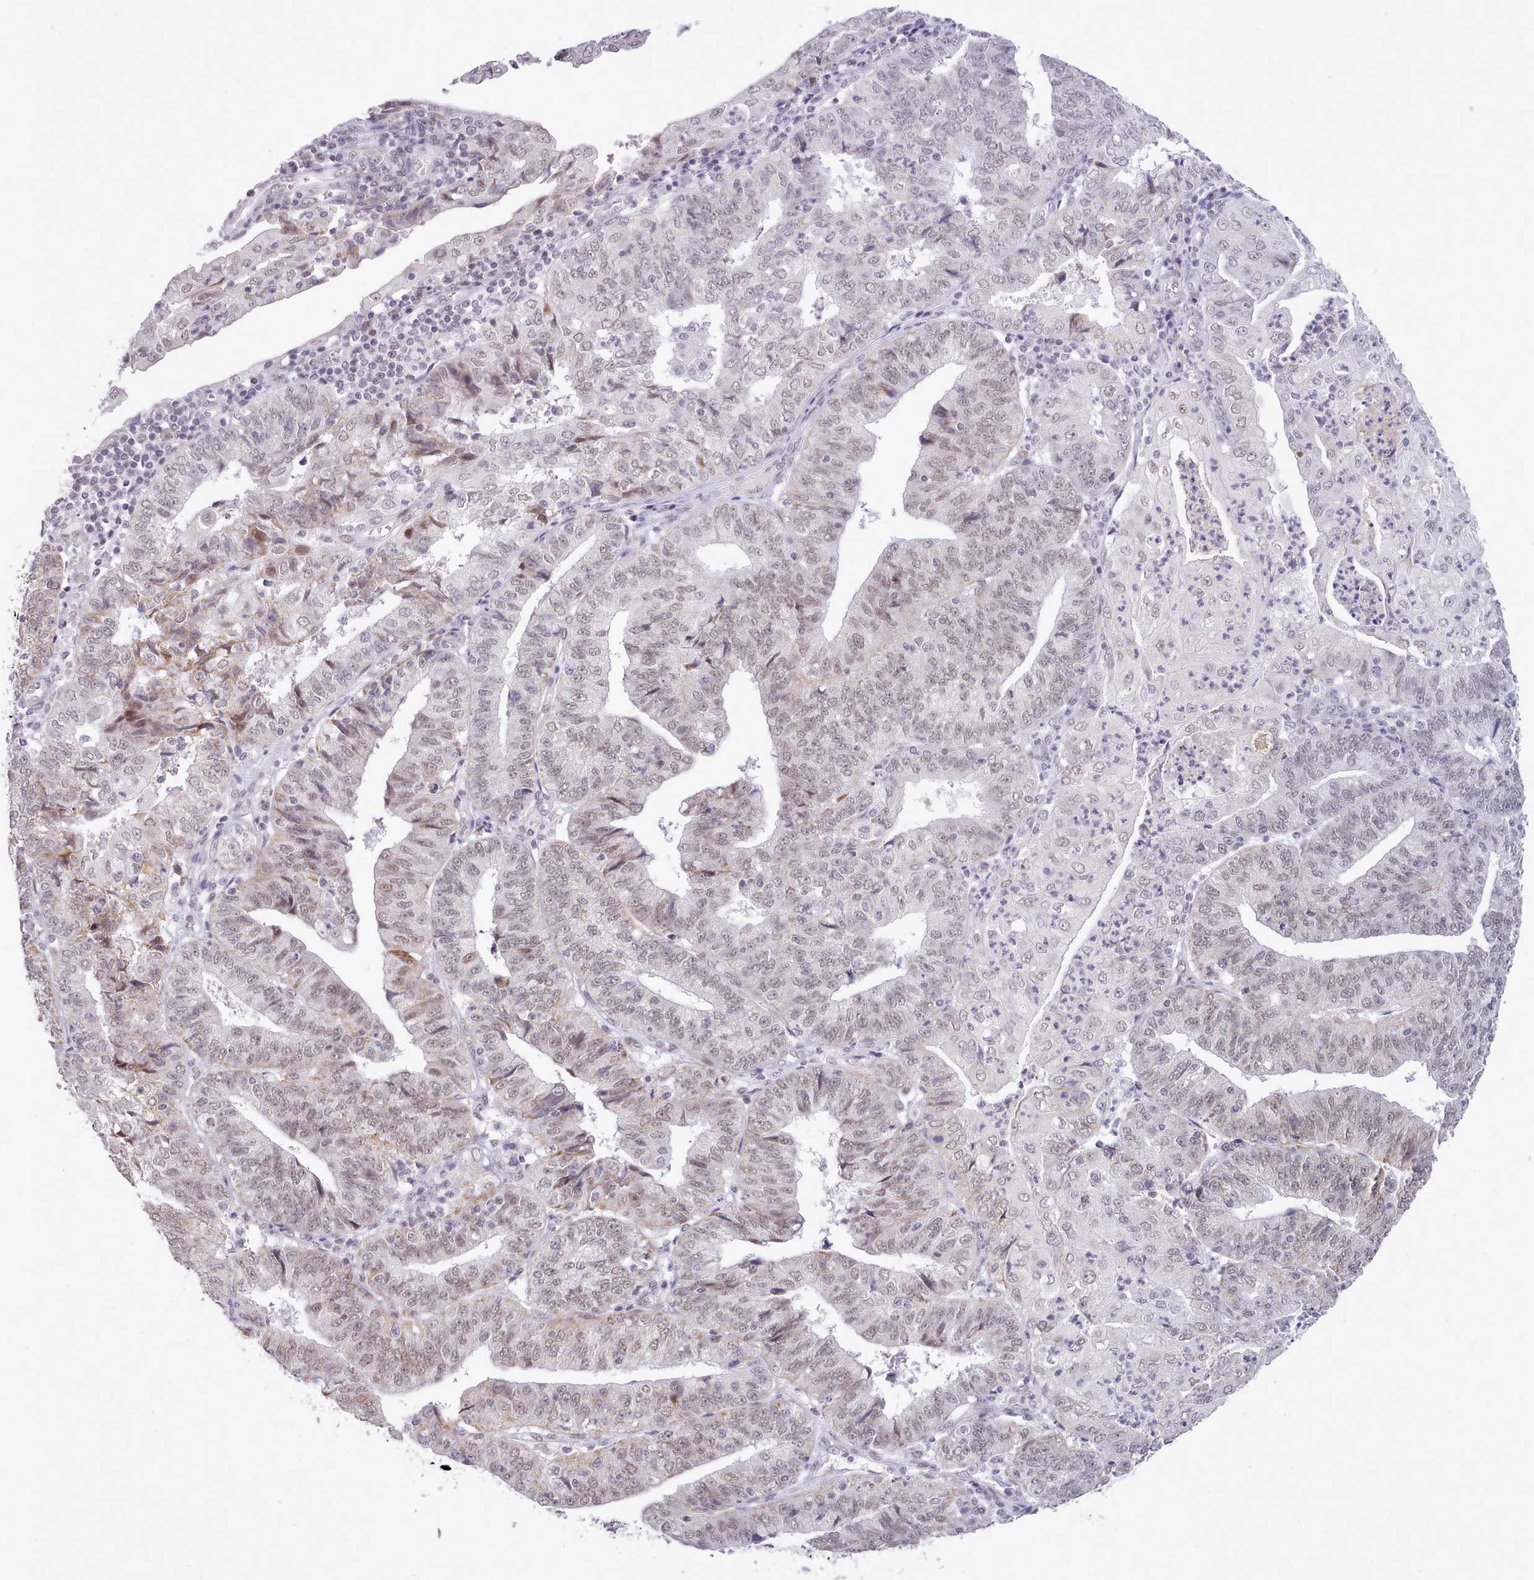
{"staining": {"intensity": "weak", "quantity": ">75%", "location": "nuclear"}, "tissue": "endometrial cancer", "cell_type": "Tumor cells", "image_type": "cancer", "snomed": [{"axis": "morphology", "description": "Adenocarcinoma, NOS"}, {"axis": "topography", "description": "Endometrium"}], "caption": "High-magnification brightfield microscopy of adenocarcinoma (endometrial) stained with DAB (brown) and counterstained with hematoxylin (blue). tumor cells exhibit weak nuclear positivity is appreciated in approximately>75% of cells.", "gene": "RFX1", "patient": {"sex": "female", "age": 56}}